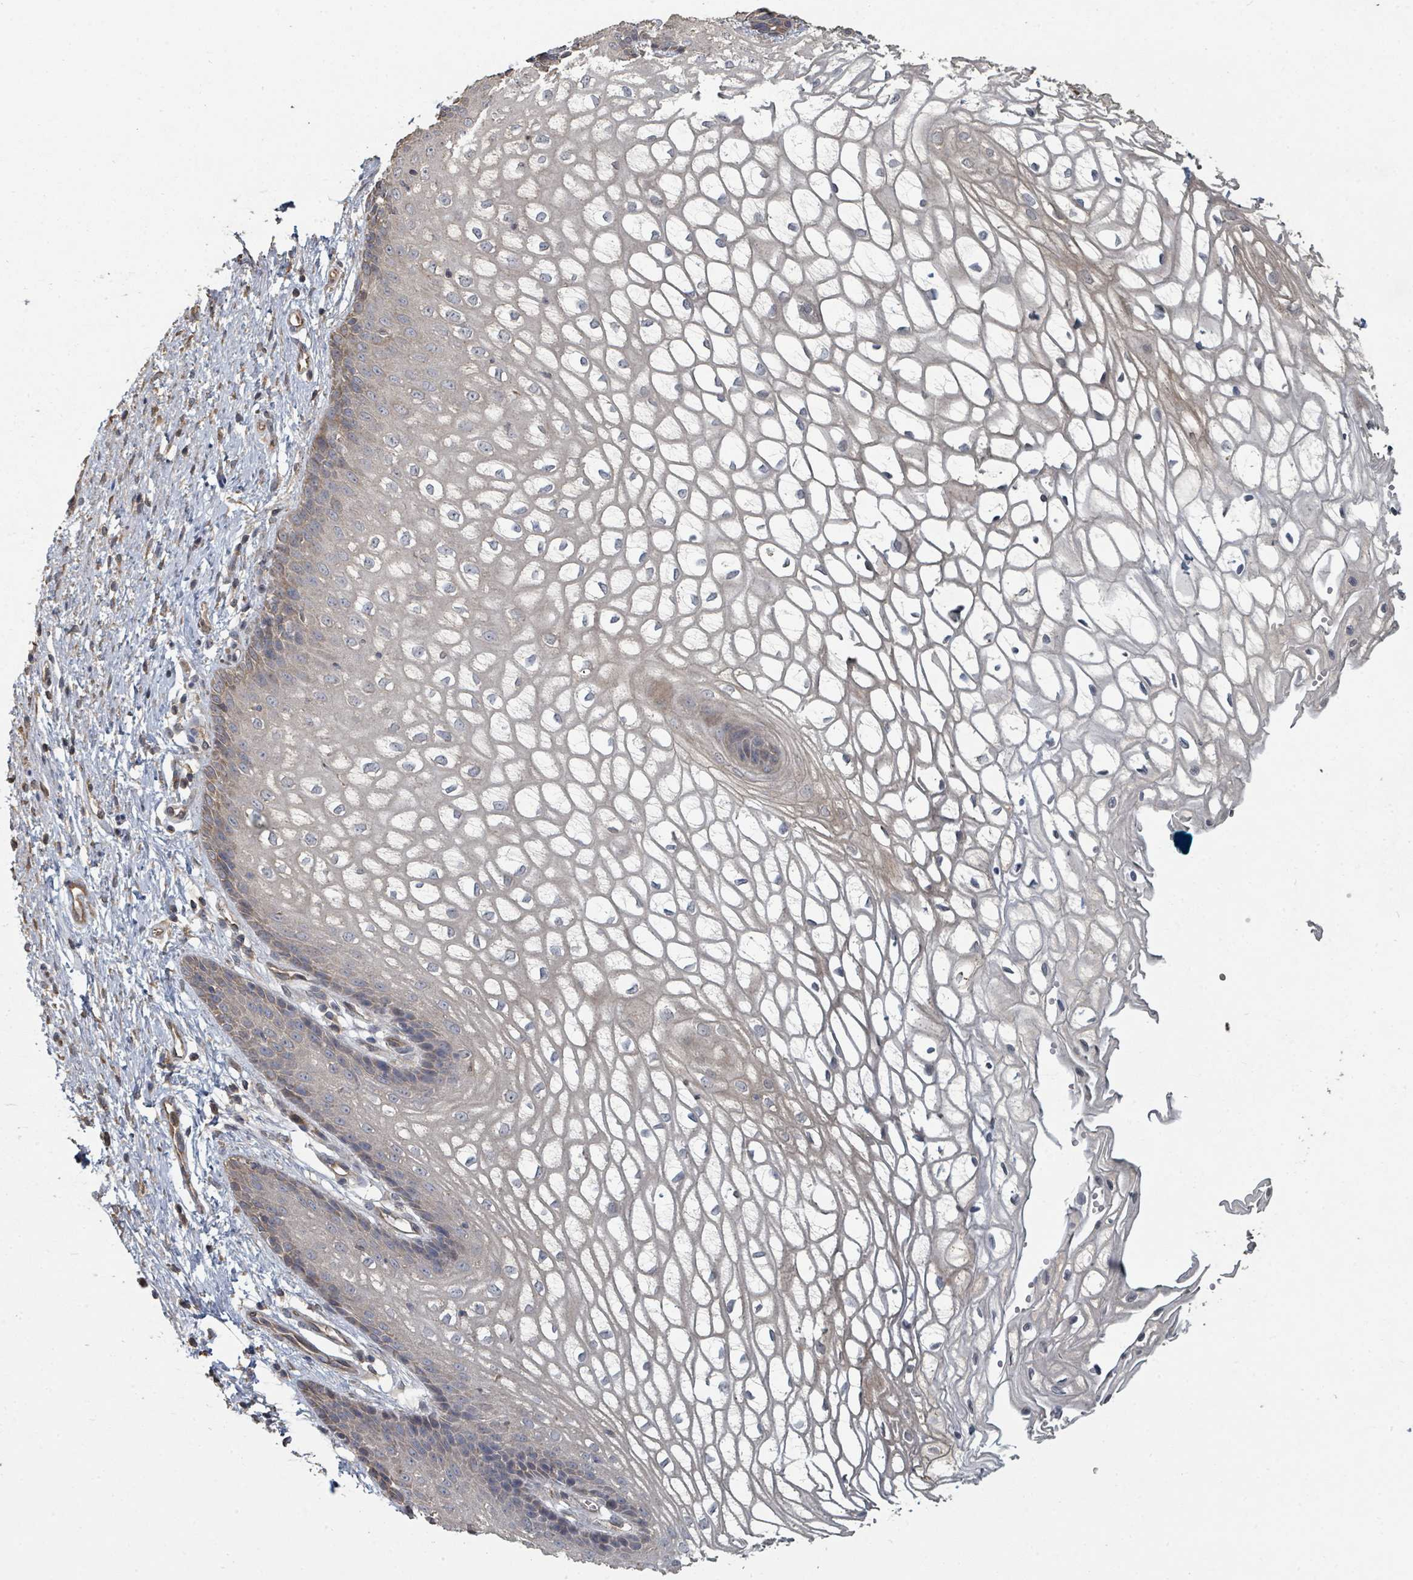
{"staining": {"intensity": "negative", "quantity": "none", "location": "none"}, "tissue": "vagina", "cell_type": "Squamous epithelial cells", "image_type": "normal", "snomed": [{"axis": "morphology", "description": "Normal tissue, NOS"}, {"axis": "topography", "description": "Vagina"}], "caption": "Immunohistochemistry (IHC) of normal human vagina exhibits no positivity in squamous epithelial cells.", "gene": "WDFY1", "patient": {"sex": "female", "age": 34}}